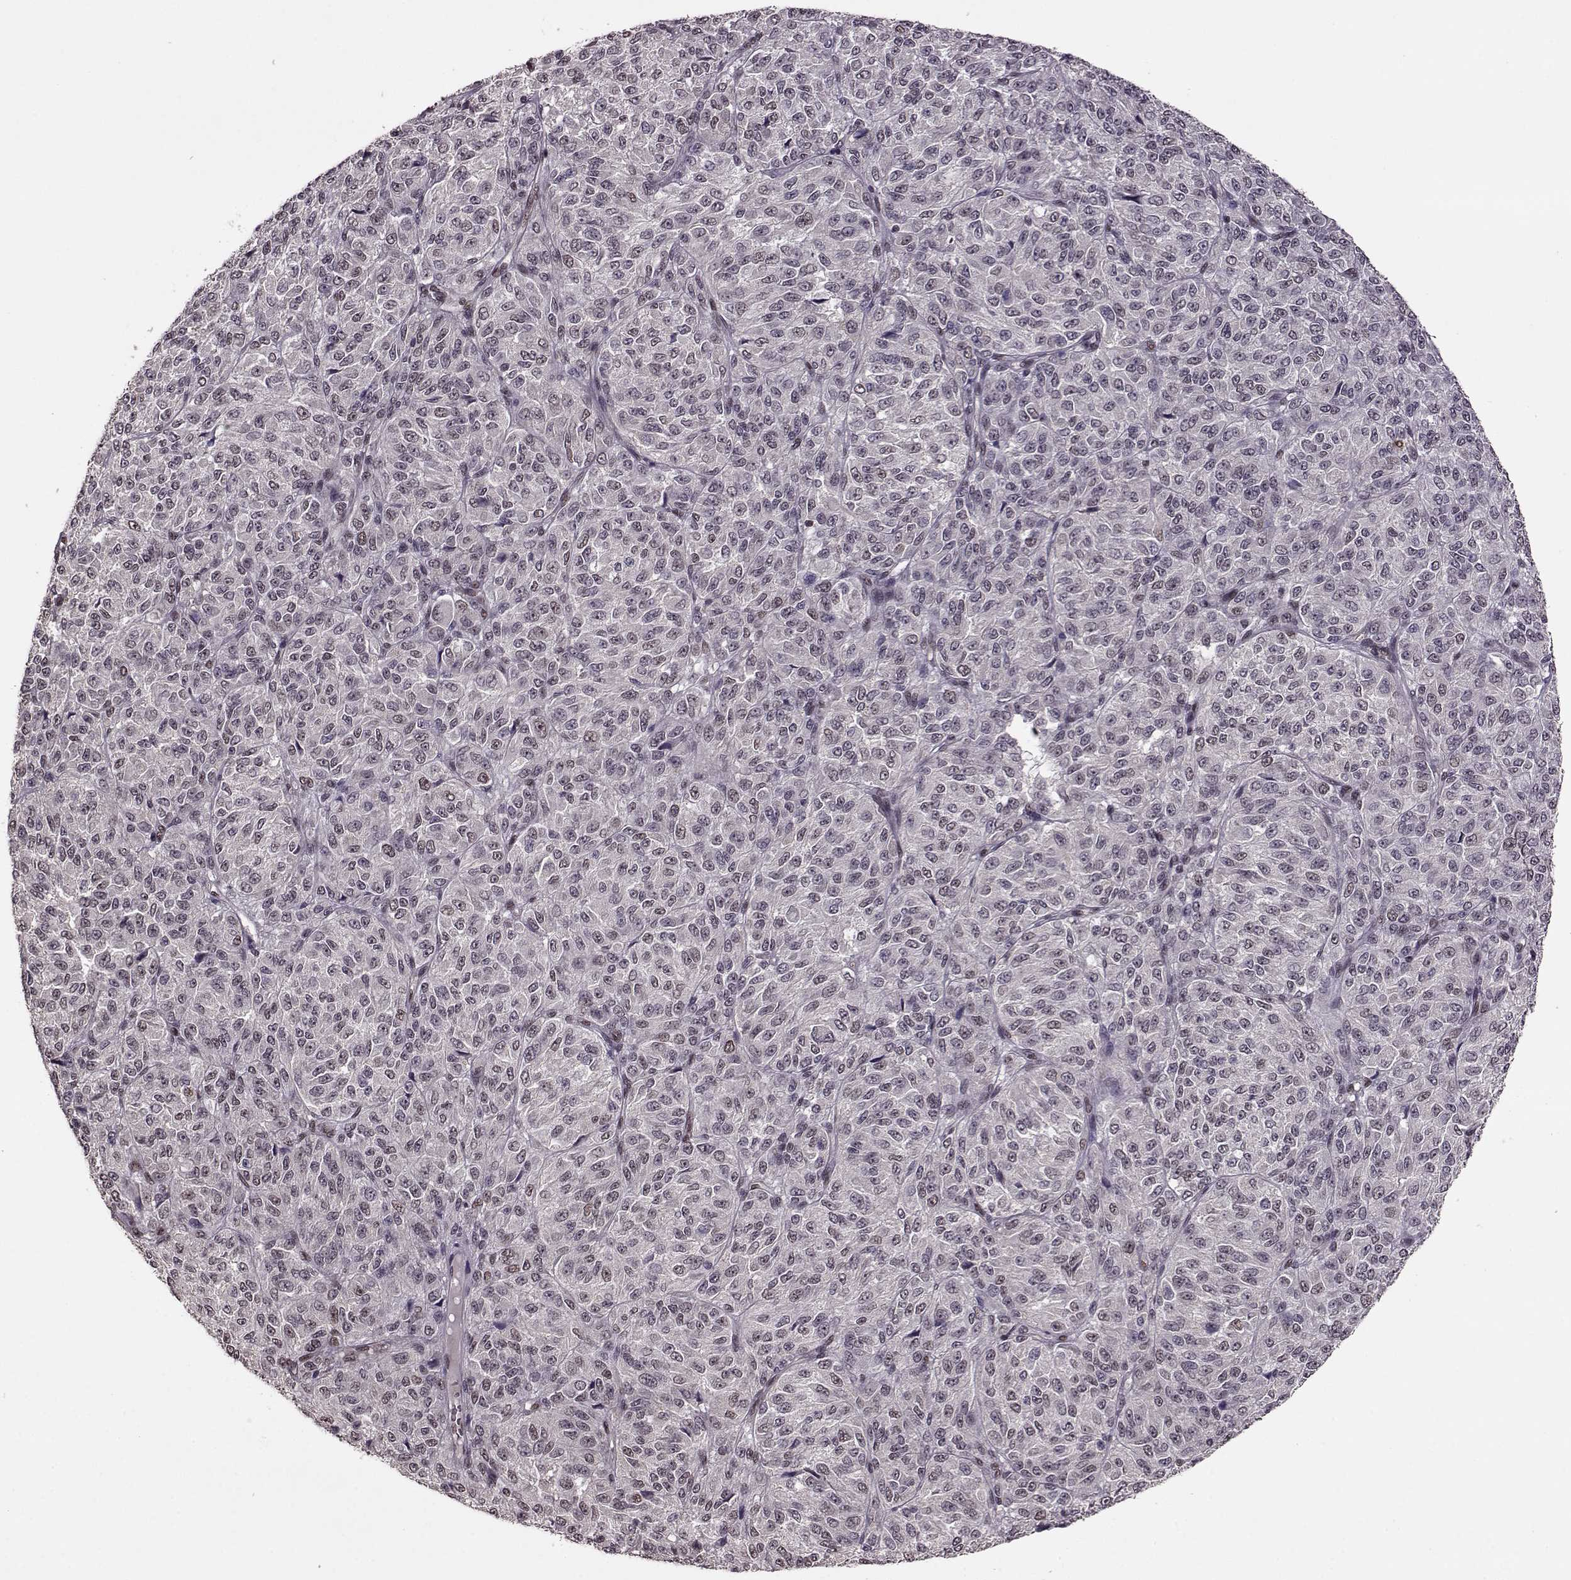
{"staining": {"intensity": "weak", "quantity": "<25%", "location": "nuclear"}, "tissue": "melanoma", "cell_type": "Tumor cells", "image_type": "cancer", "snomed": [{"axis": "morphology", "description": "Malignant melanoma, Metastatic site"}, {"axis": "topography", "description": "Brain"}], "caption": "High power microscopy image of an immunohistochemistry (IHC) photomicrograph of malignant melanoma (metastatic site), revealing no significant expression in tumor cells.", "gene": "FTO", "patient": {"sex": "female", "age": 56}}